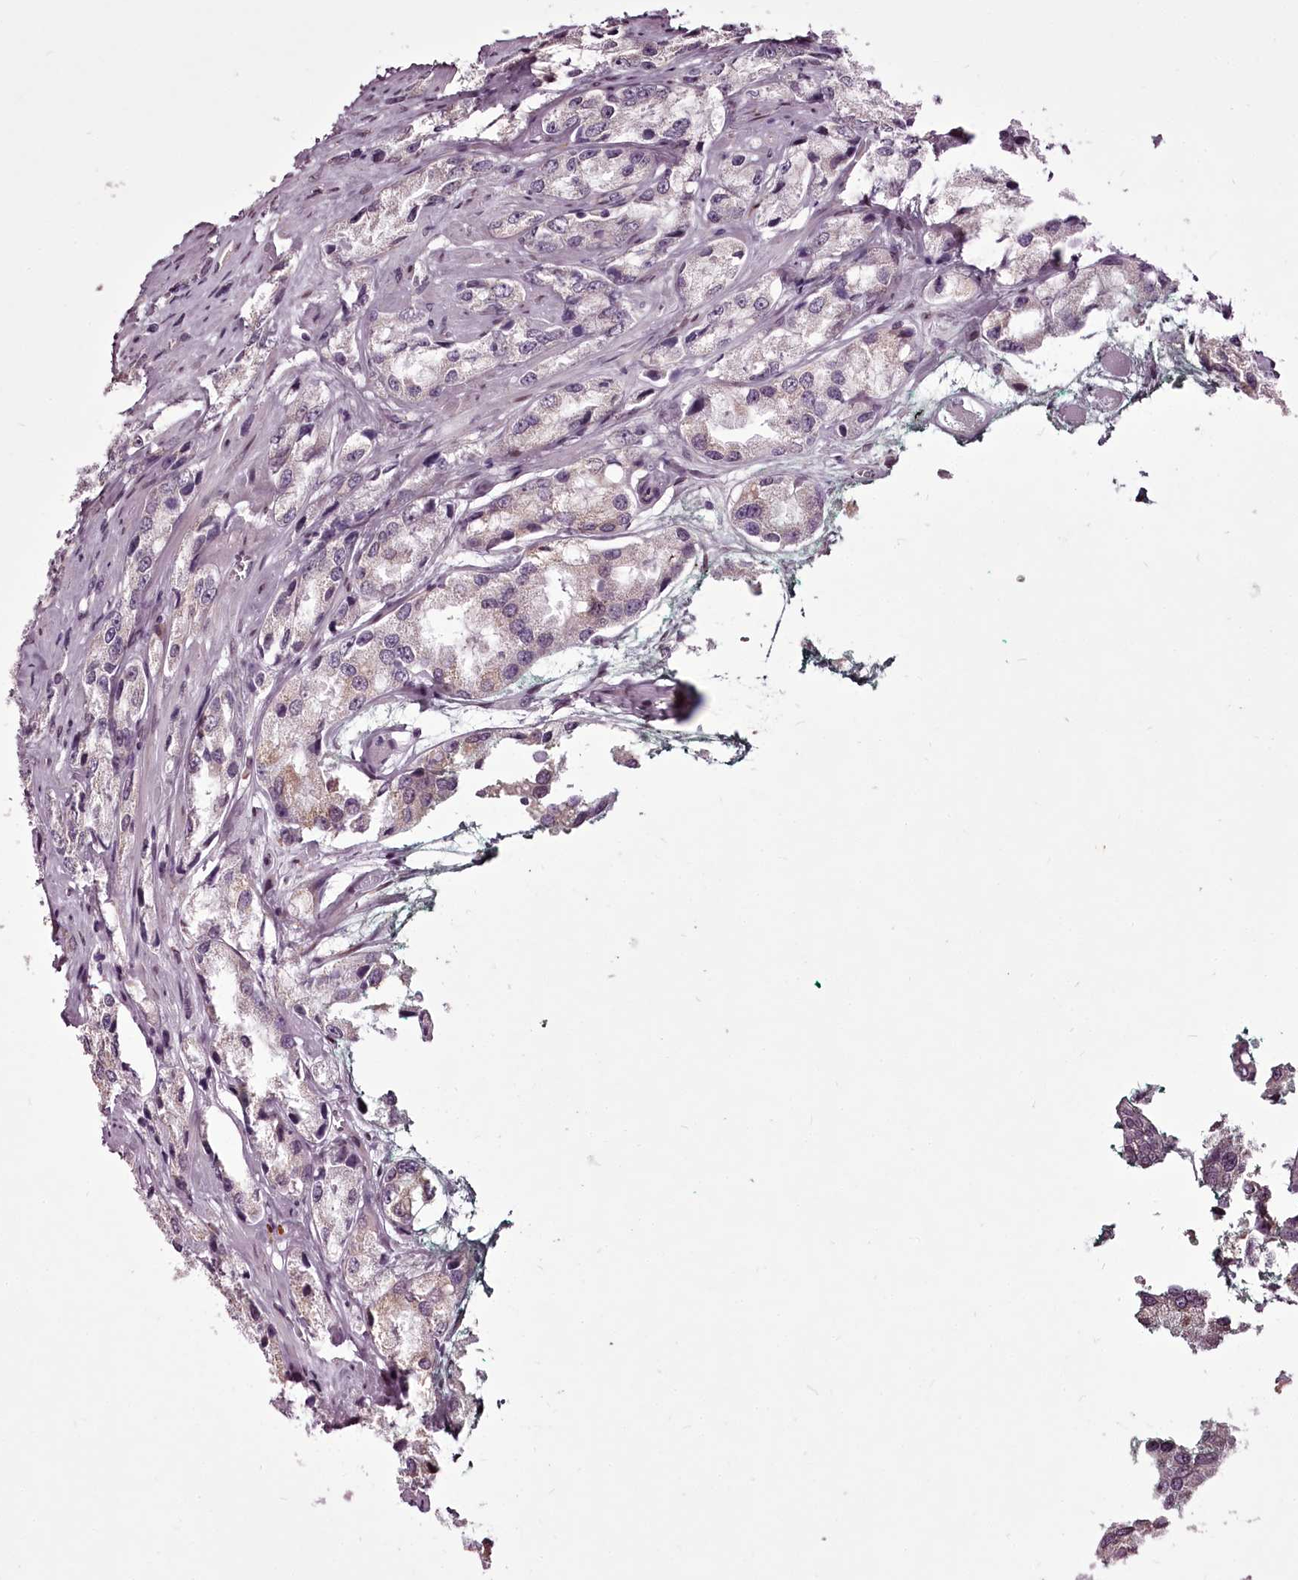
{"staining": {"intensity": "weak", "quantity": "<25%", "location": "cytoplasmic/membranous"}, "tissue": "prostate cancer", "cell_type": "Tumor cells", "image_type": "cancer", "snomed": [{"axis": "morphology", "description": "Adenocarcinoma, High grade"}, {"axis": "topography", "description": "Prostate"}], "caption": "The histopathology image shows no staining of tumor cells in prostate high-grade adenocarcinoma. Brightfield microscopy of immunohistochemistry stained with DAB (3,3'-diaminobenzidine) (brown) and hematoxylin (blue), captured at high magnification.", "gene": "C1orf56", "patient": {"sex": "male", "age": 66}}